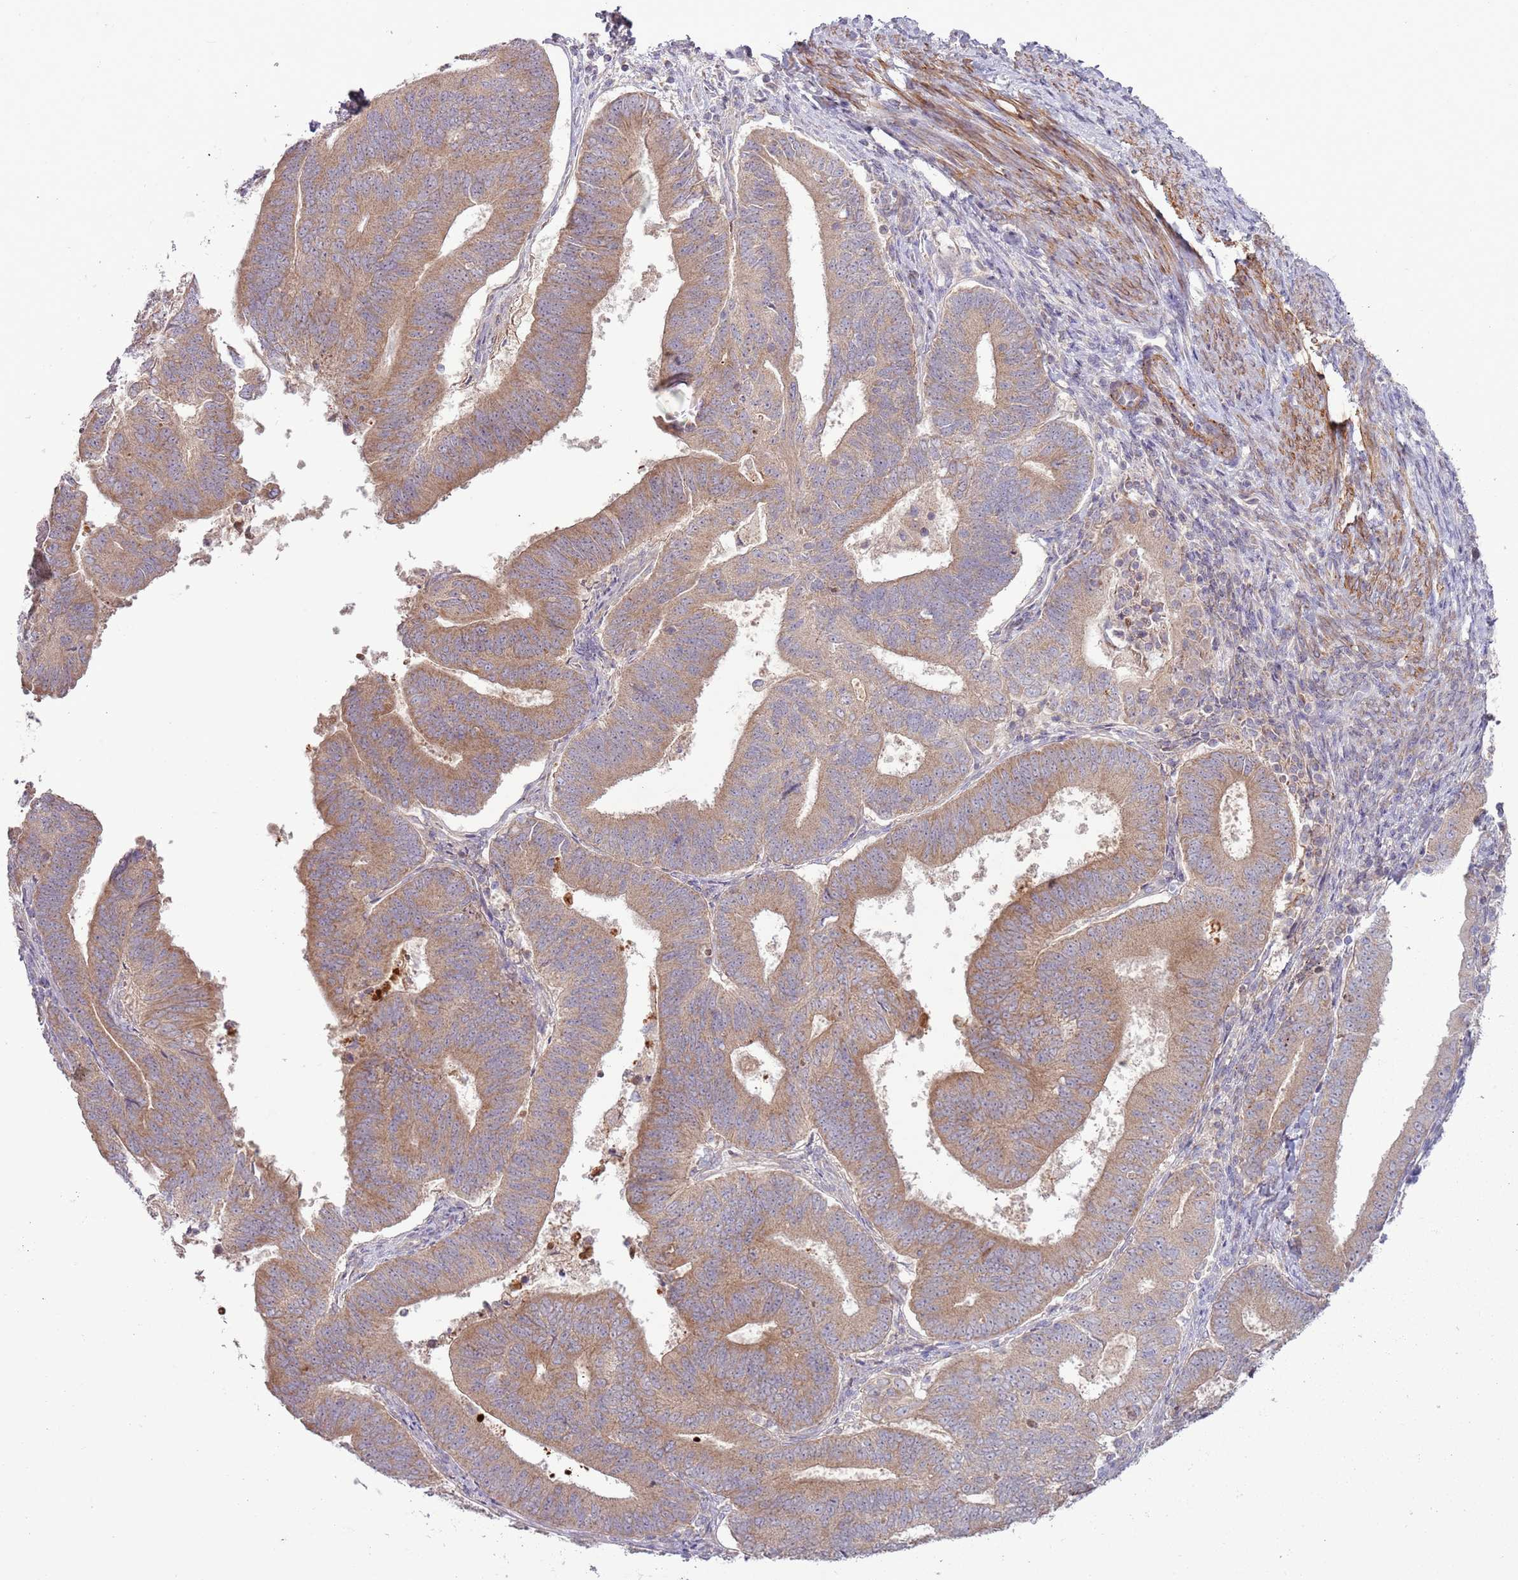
{"staining": {"intensity": "moderate", "quantity": ">75%", "location": "cytoplasmic/membranous"}, "tissue": "endometrial cancer", "cell_type": "Tumor cells", "image_type": "cancer", "snomed": [{"axis": "morphology", "description": "Adenocarcinoma, NOS"}, {"axis": "topography", "description": "Endometrium"}], "caption": "DAB (3,3'-diaminobenzidine) immunohistochemical staining of endometrial cancer reveals moderate cytoplasmic/membranous protein staining in approximately >75% of tumor cells.", "gene": "DTD2", "patient": {"sex": "female", "age": 70}}